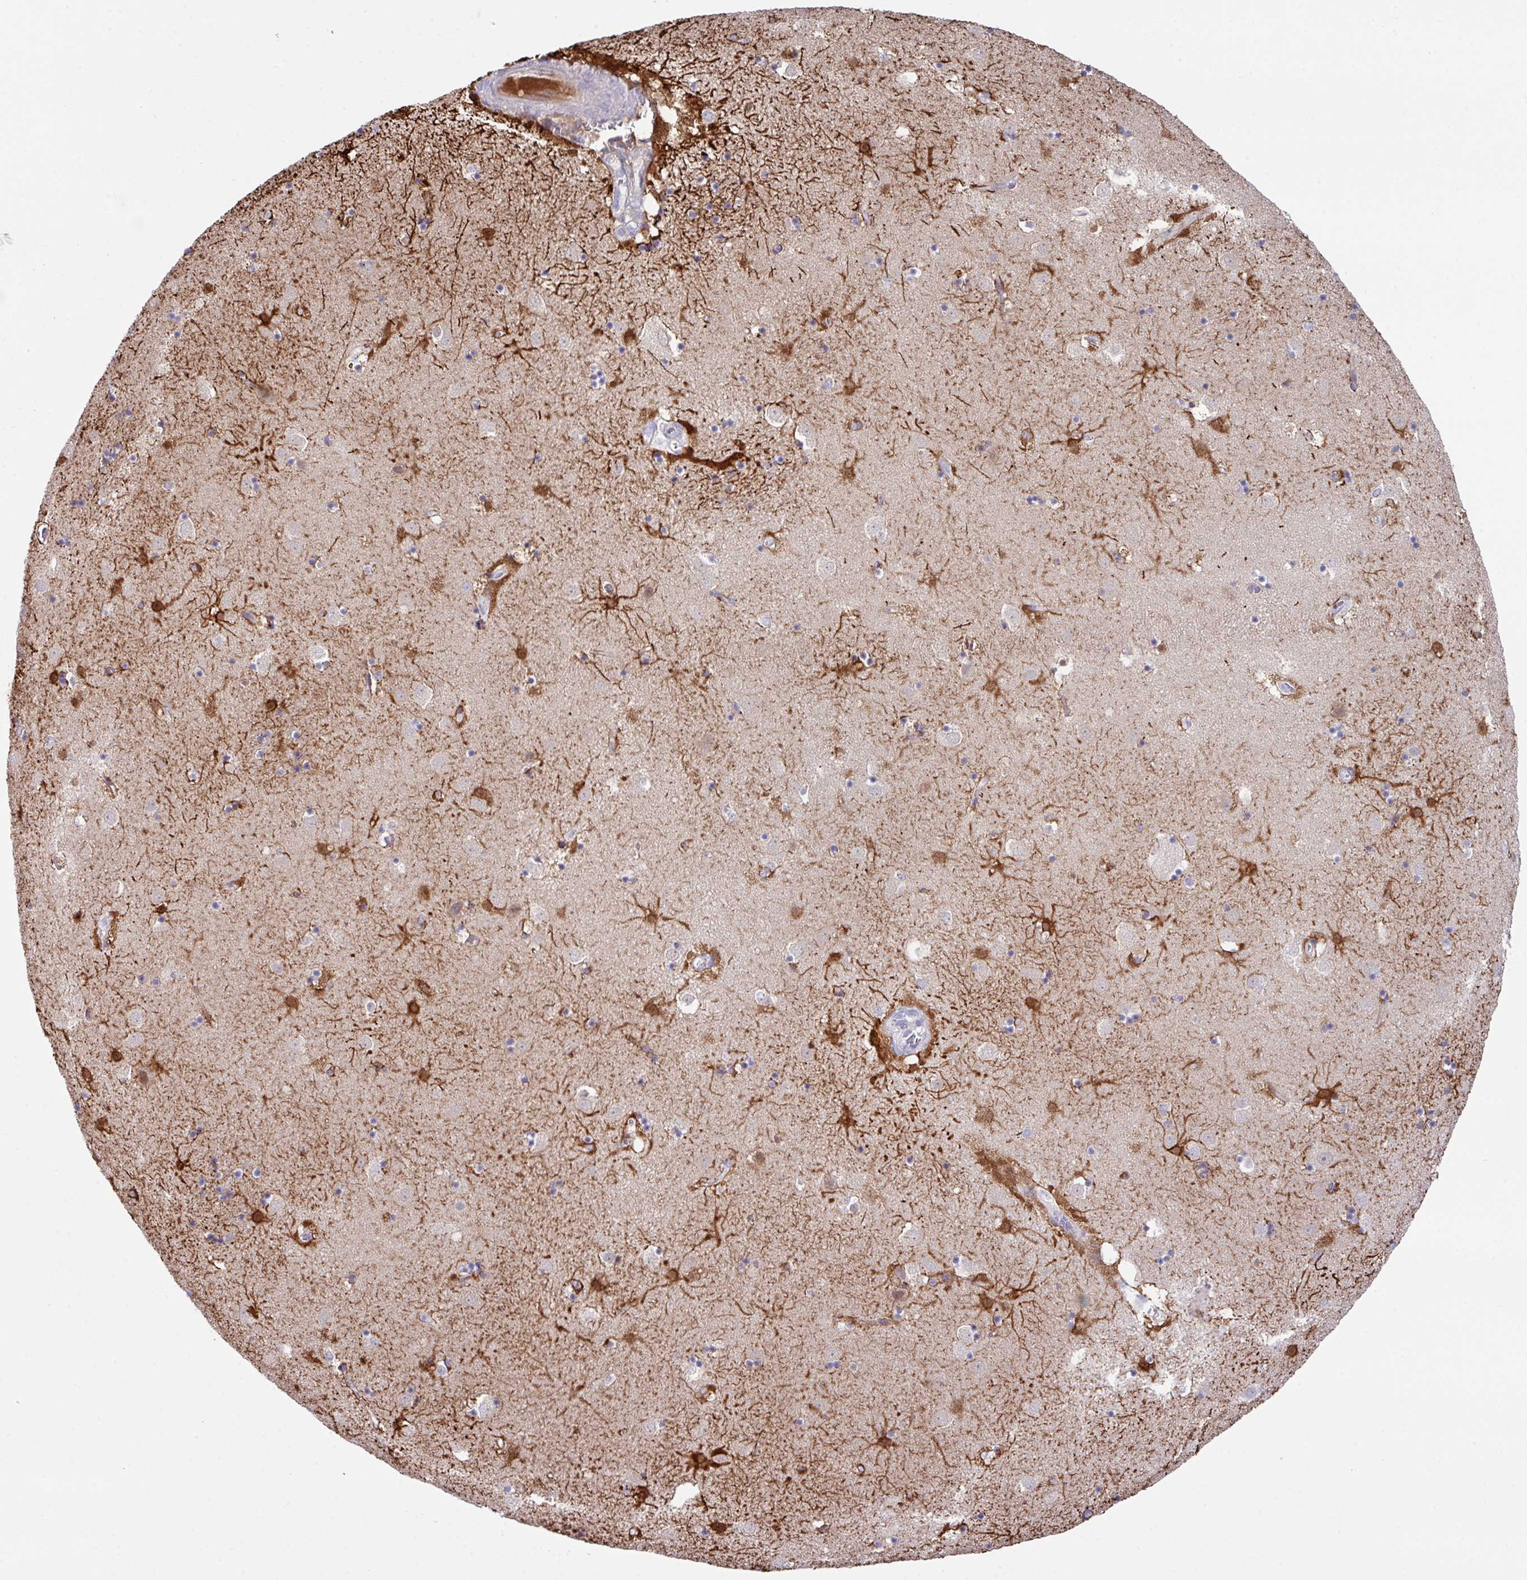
{"staining": {"intensity": "strong", "quantity": "<25%", "location": "cytoplasmic/membranous"}, "tissue": "caudate", "cell_type": "Glial cells", "image_type": "normal", "snomed": [{"axis": "morphology", "description": "Normal tissue, NOS"}, {"axis": "topography", "description": "Lateral ventricle wall"}], "caption": "Immunohistochemistry photomicrograph of unremarkable caudate: caudate stained using IHC demonstrates medium levels of strong protein expression localized specifically in the cytoplasmic/membranous of glial cells, appearing as a cytoplasmic/membranous brown color.", "gene": "DNAL1", "patient": {"sex": "male", "age": 58}}